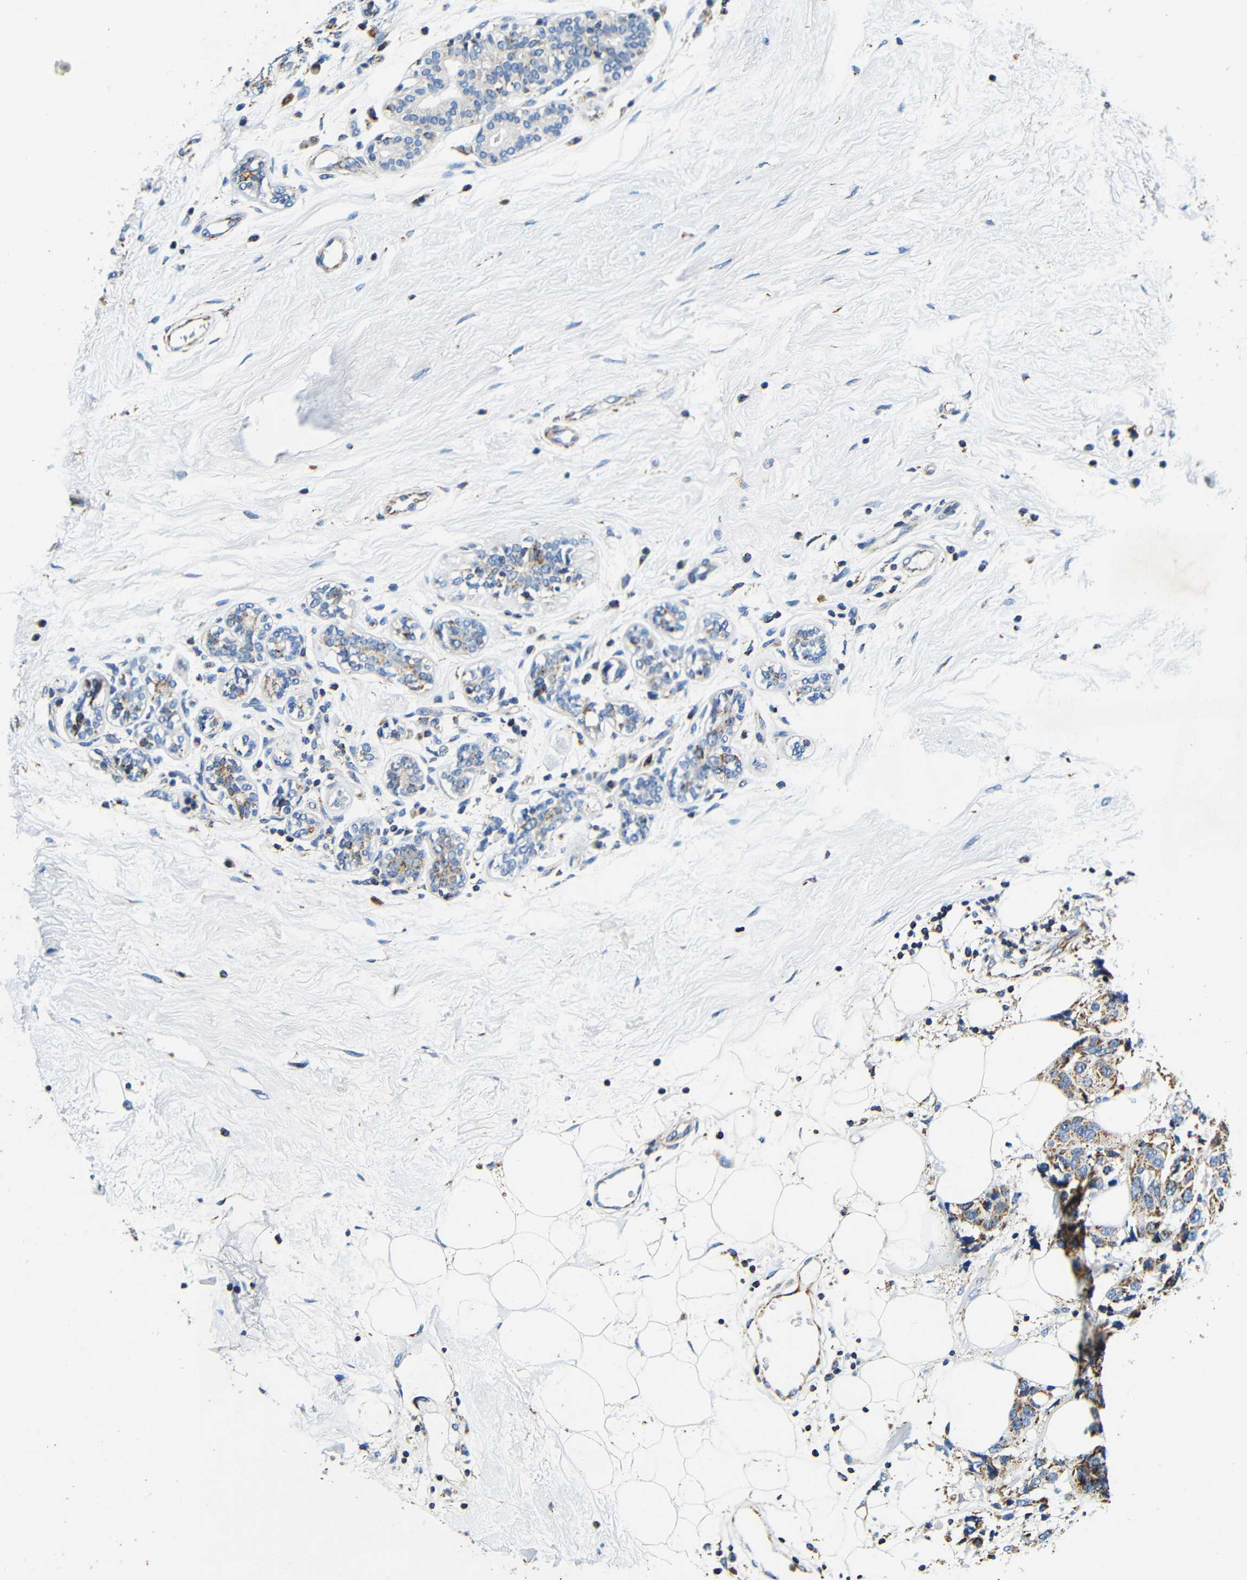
{"staining": {"intensity": "moderate", "quantity": "25%-75%", "location": "cytoplasmic/membranous"}, "tissue": "breast cancer", "cell_type": "Tumor cells", "image_type": "cancer", "snomed": [{"axis": "morphology", "description": "Duct carcinoma"}, {"axis": "topography", "description": "Breast"}], "caption": "Immunohistochemistry staining of breast infiltrating ductal carcinoma, which exhibits medium levels of moderate cytoplasmic/membranous positivity in about 25%-75% of tumor cells indicating moderate cytoplasmic/membranous protein positivity. The staining was performed using DAB (brown) for protein detection and nuclei were counterstained in hematoxylin (blue).", "gene": "GALNT18", "patient": {"sex": "female", "age": 55}}